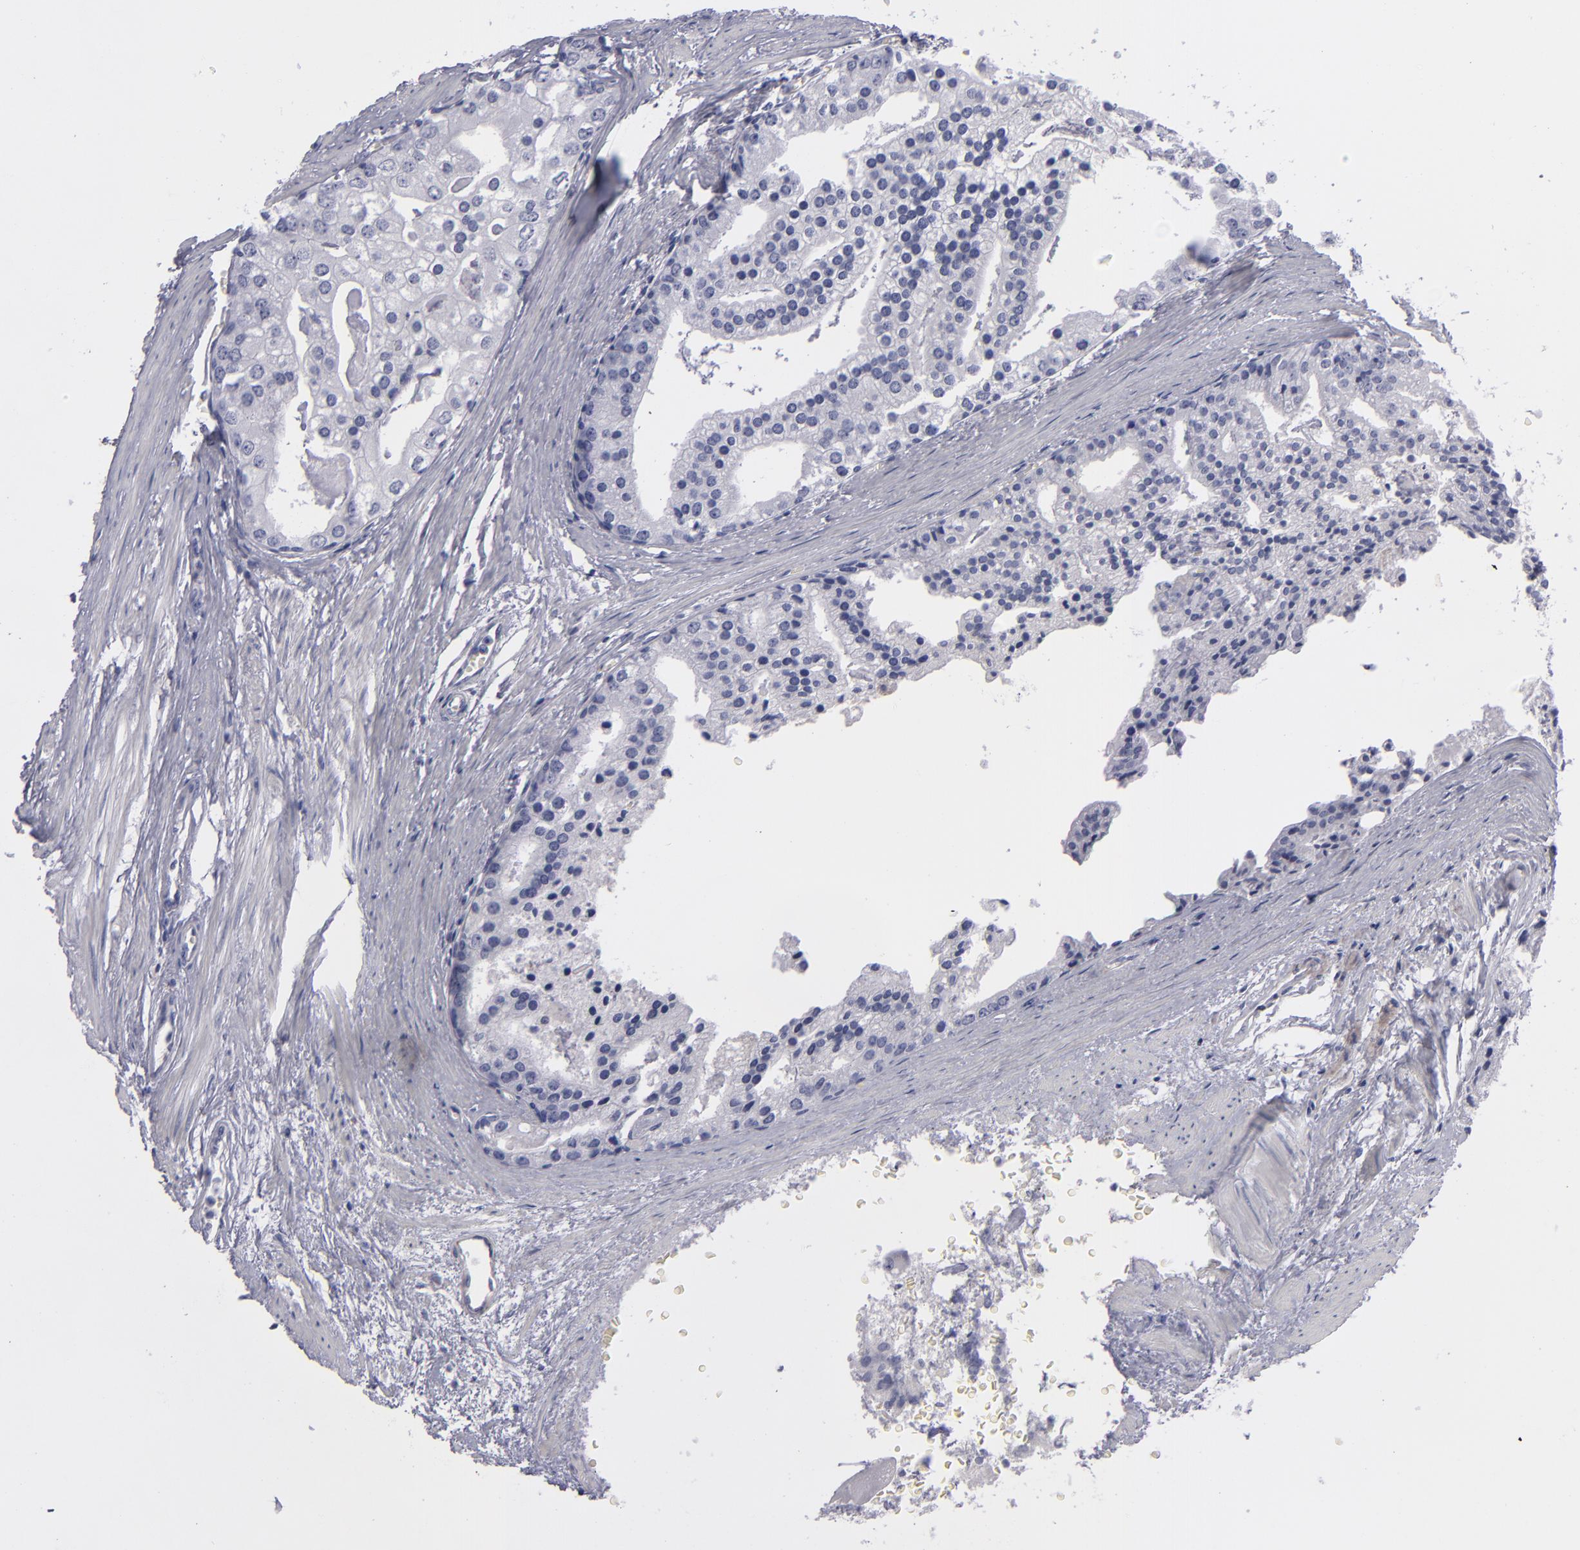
{"staining": {"intensity": "negative", "quantity": "none", "location": "none"}, "tissue": "prostate cancer", "cell_type": "Tumor cells", "image_type": "cancer", "snomed": [{"axis": "morphology", "description": "Adenocarcinoma, High grade"}, {"axis": "topography", "description": "Prostate"}], "caption": "An immunohistochemistry (IHC) image of high-grade adenocarcinoma (prostate) is shown. There is no staining in tumor cells of high-grade adenocarcinoma (prostate). Brightfield microscopy of immunohistochemistry (IHC) stained with DAB (3,3'-diaminobenzidine) (brown) and hematoxylin (blue), captured at high magnification.", "gene": "ITGB4", "patient": {"sex": "male", "age": 56}}